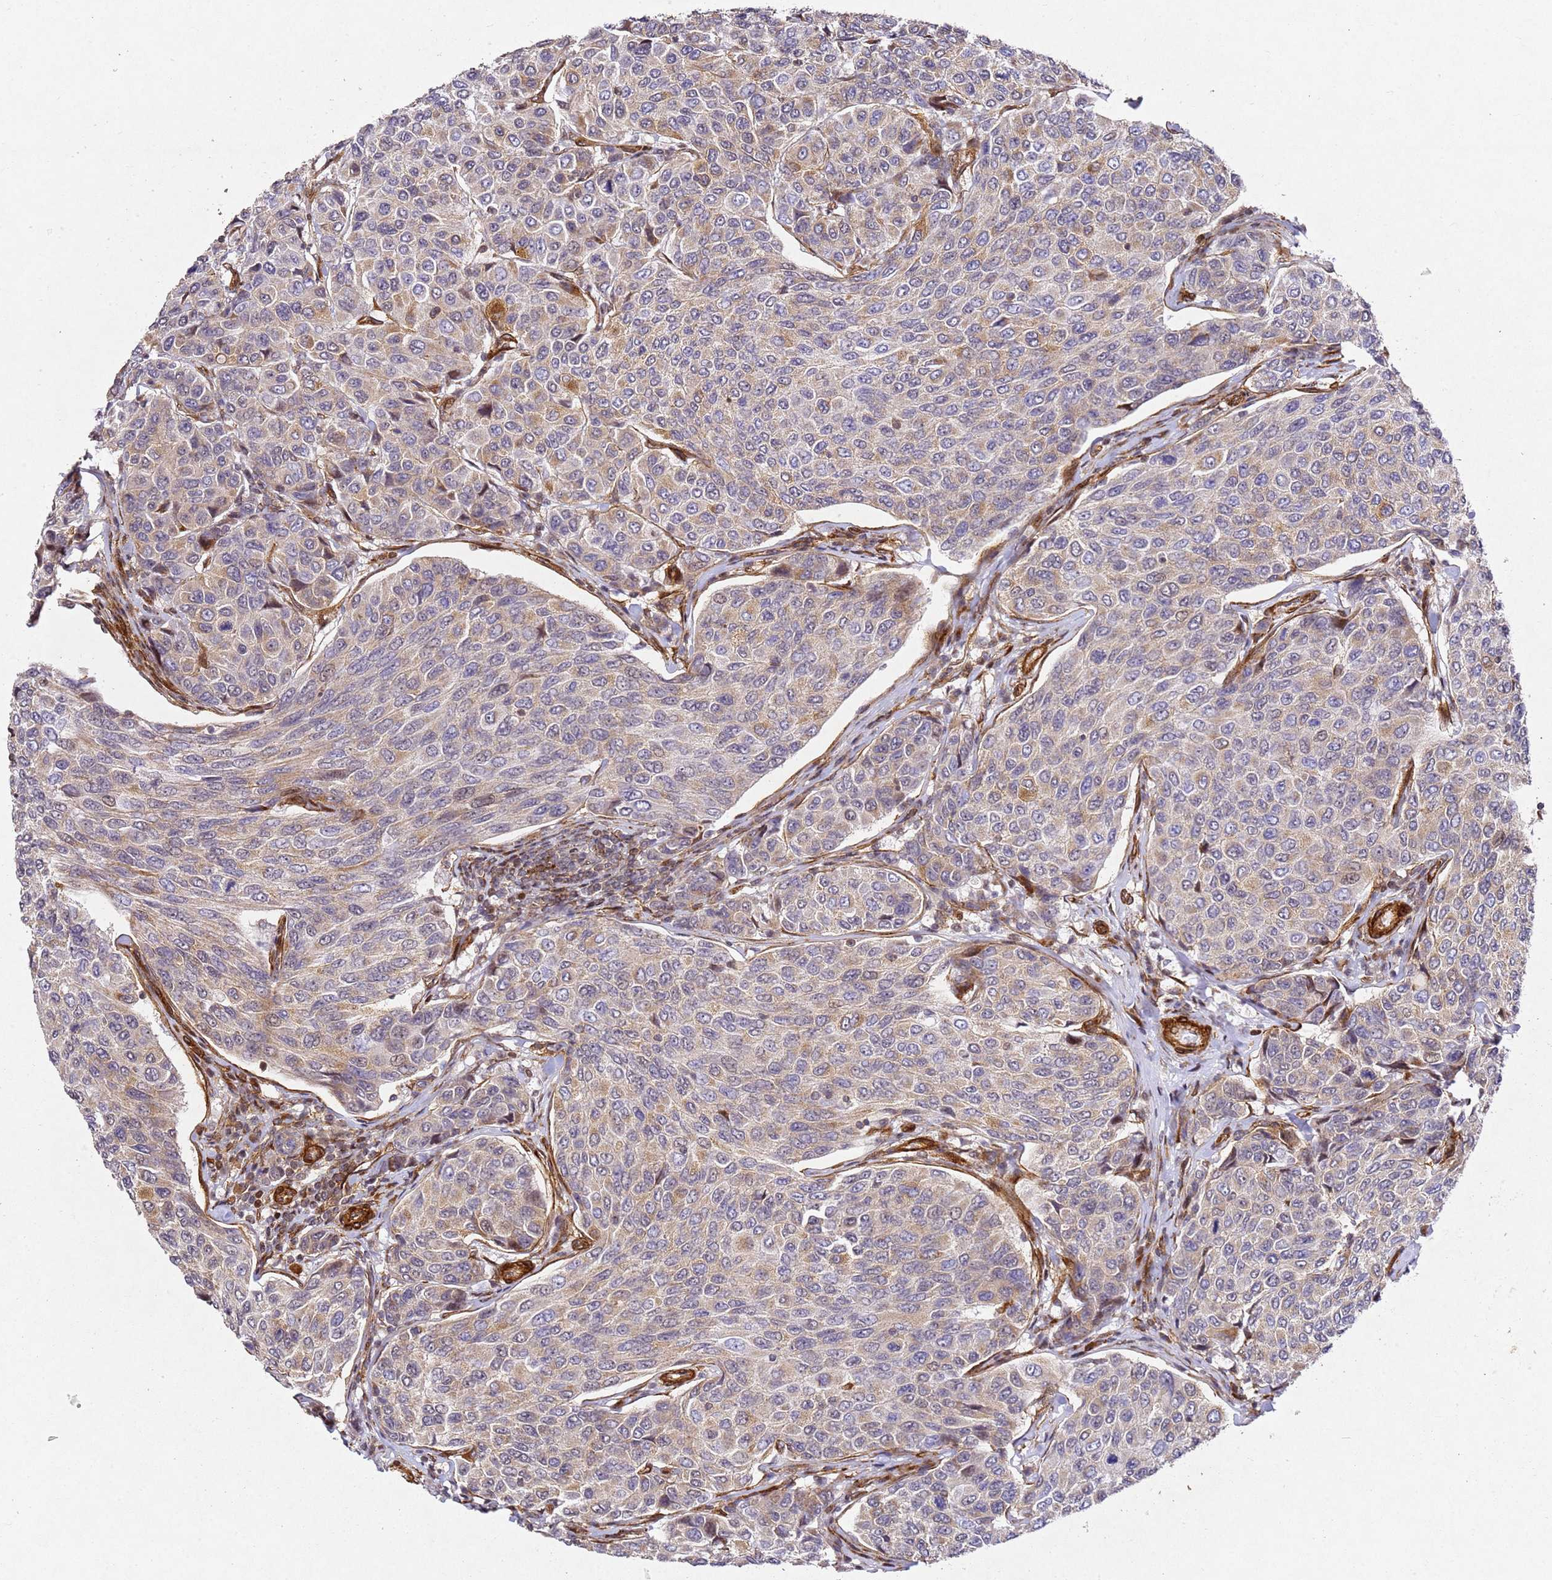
{"staining": {"intensity": "weak", "quantity": "25%-75%", "location": "cytoplasmic/membranous"}, "tissue": "breast cancer", "cell_type": "Tumor cells", "image_type": "cancer", "snomed": [{"axis": "morphology", "description": "Duct carcinoma"}, {"axis": "topography", "description": "Breast"}], "caption": "Protein expression analysis of human invasive ductal carcinoma (breast) reveals weak cytoplasmic/membranous staining in approximately 25%-75% of tumor cells. (DAB = brown stain, brightfield microscopy at high magnification).", "gene": "ZNF296", "patient": {"sex": "female", "age": 55}}